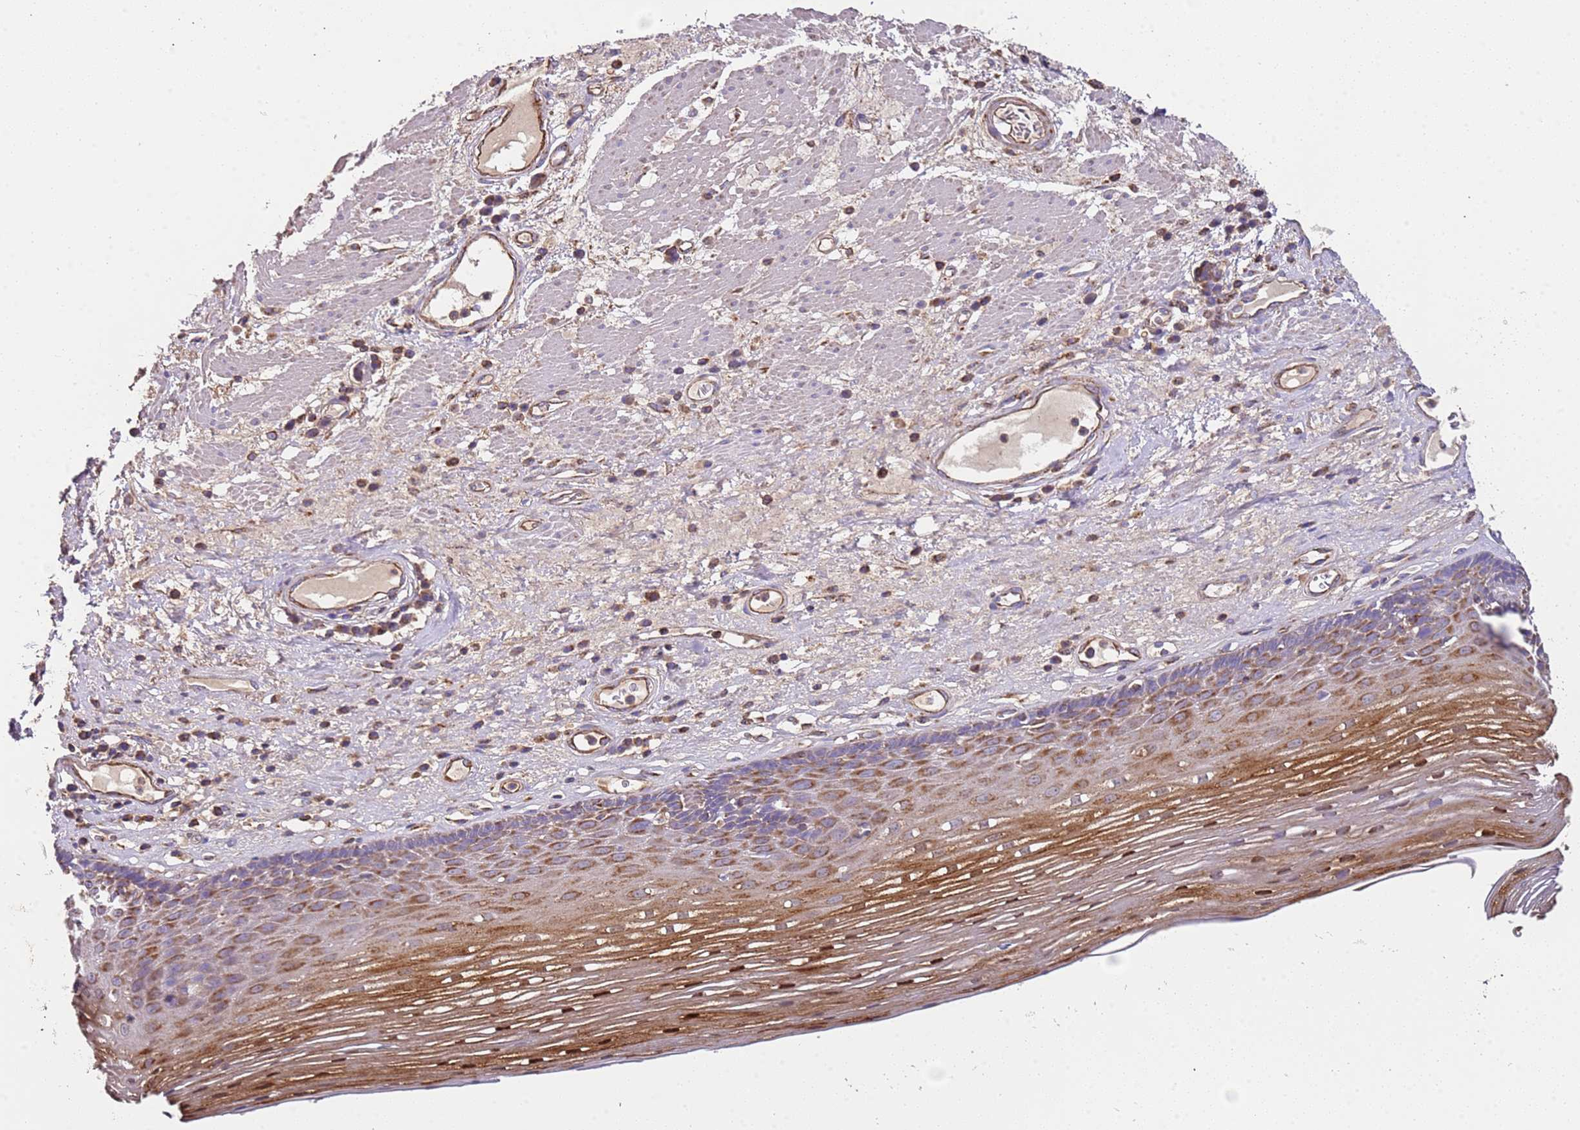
{"staining": {"intensity": "moderate", "quantity": ">75%", "location": "cytoplasmic/membranous"}, "tissue": "esophagus", "cell_type": "Squamous epithelial cells", "image_type": "normal", "snomed": [{"axis": "morphology", "description": "Normal tissue, NOS"}, {"axis": "topography", "description": "Esophagus"}], "caption": "Immunohistochemical staining of benign esophagus reveals moderate cytoplasmic/membranous protein expression in approximately >75% of squamous epithelial cells.", "gene": "RMND5A", "patient": {"sex": "male", "age": 62}}